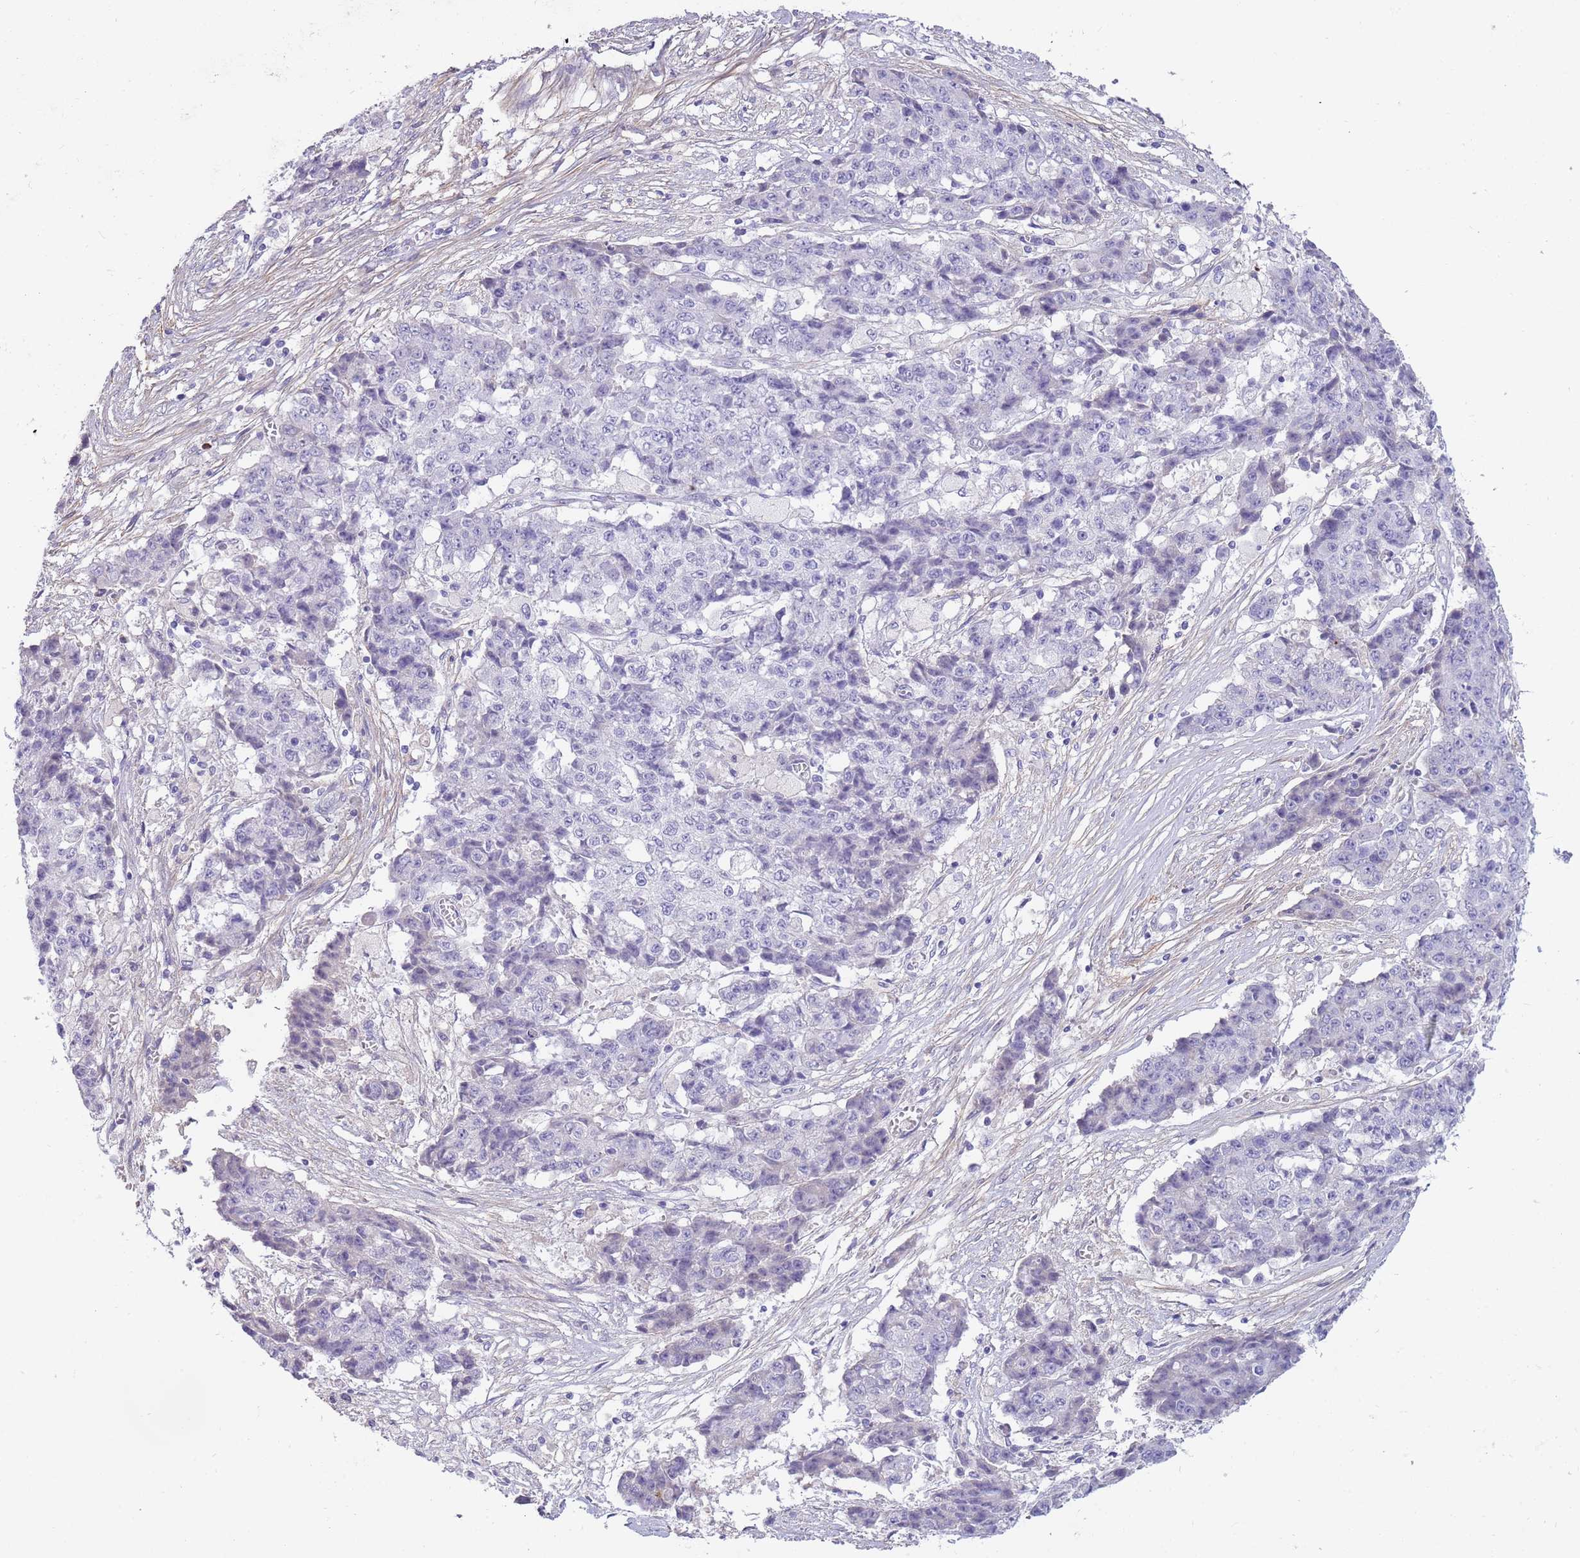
{"staining": {"intensity": "negative", "quantity": "none", "location": "none"}, "tissue": "ovarian cancer", "cell_type": "Tumor cells", "image_type": "cancer", "snomed": [{"axis": "morphology", "description": "Carcinoma, endometroid"}, {"axis": "topography", "description": "Ovary"}], "caption": "This is a micrograph of immunohistochemistry (IHC) staining of ovarian cancer (endometroid carcinoma), which shows no staining in tumor cells.", "gene": "LEPROTL1", "patient": {"sex": "female", "age": 42}}